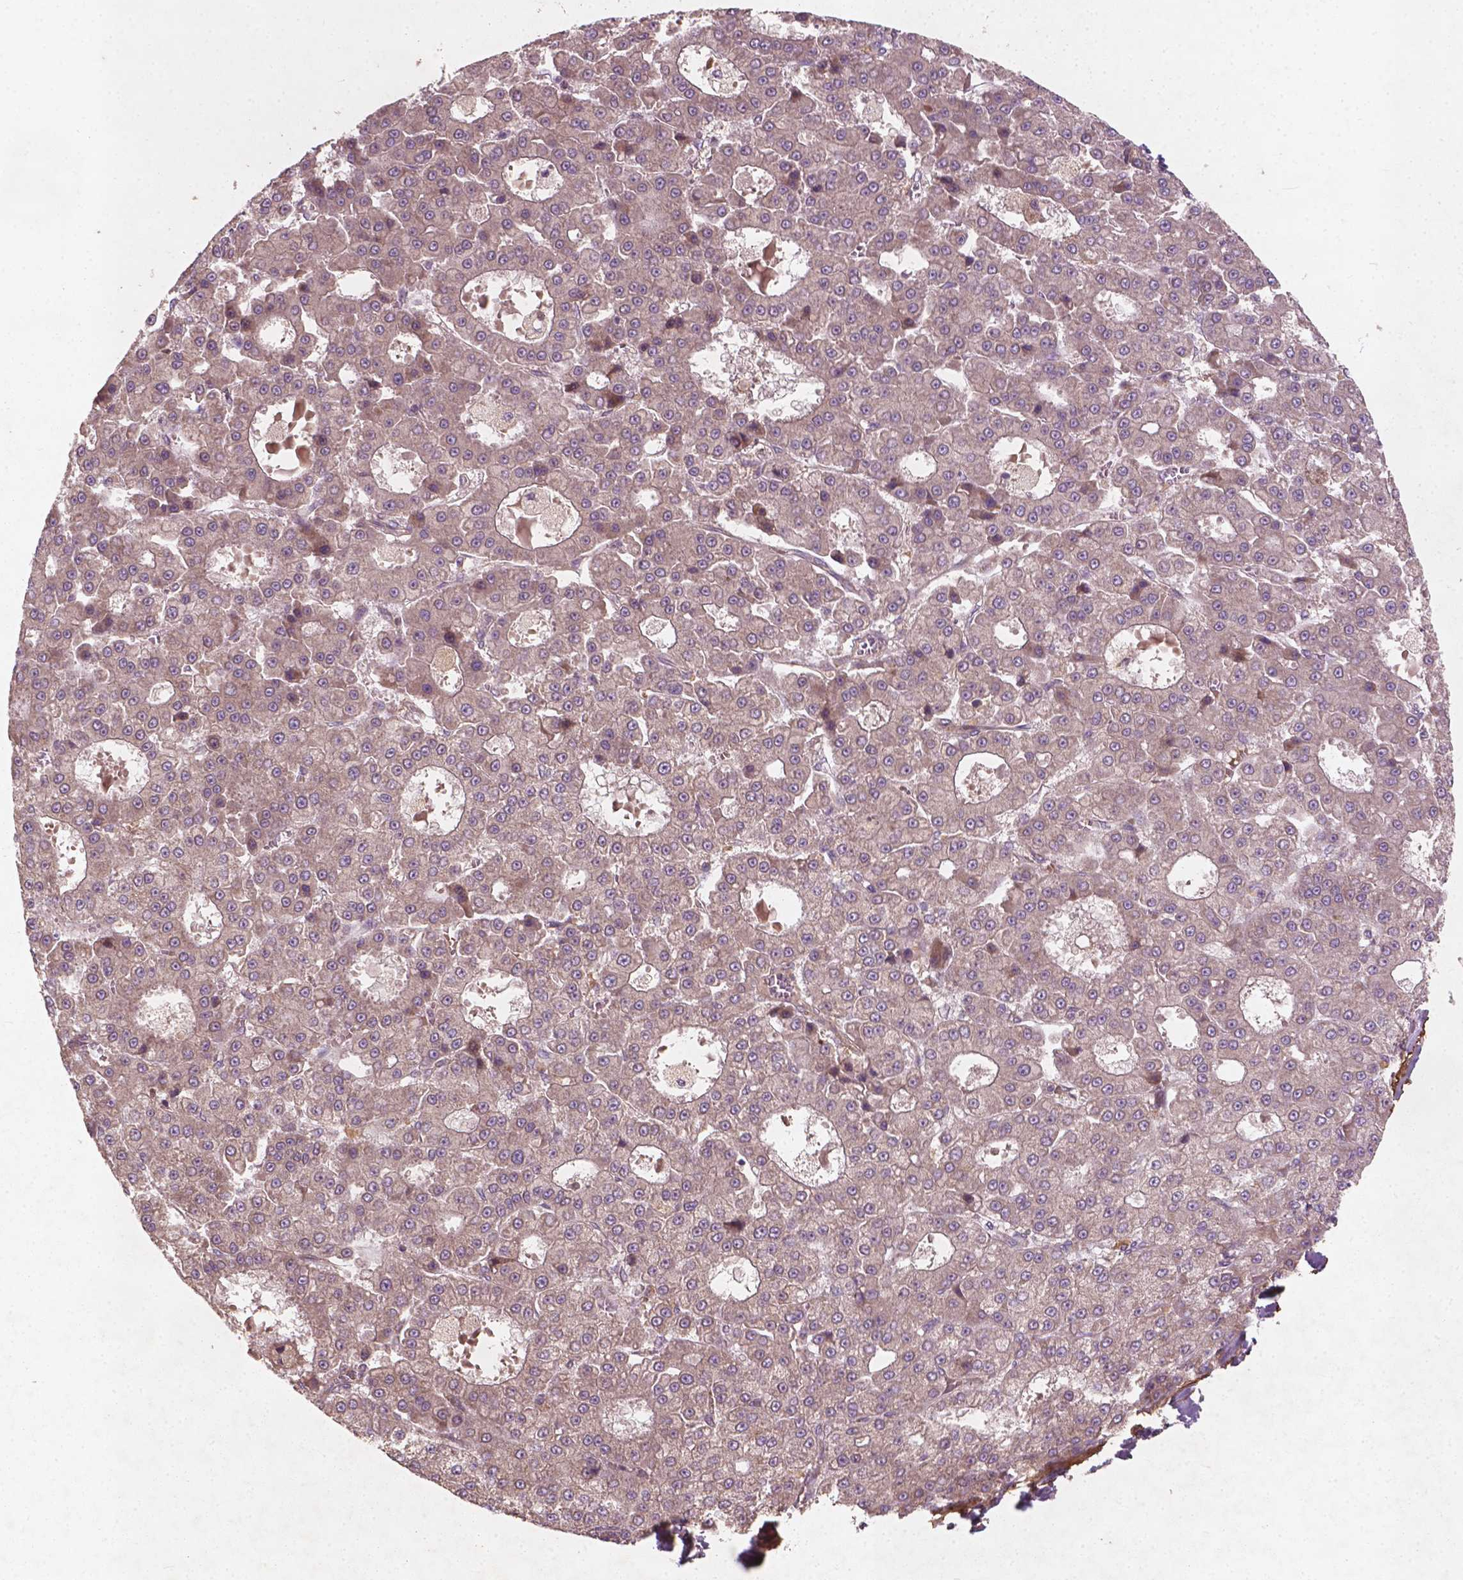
{"staining": {"intensity": "weak", "quantity": "<25%", "location": "cytoplasmic/membranous"}, "tissue": "liver cancer", "cell_type": "Tumor cells", "image_type": "cancer", "snomed": [{"axis": "morphology", "description": "Carcinoma, Hepatocellular, NOS"}, {"axis": "topography", "description": "Liver"}], "caption": "Micrograph shows no protein expression in tumor cells of hepatocellular carcinoma (liver) tissue.", "gene": "CYFIP2", "patient": {"sex": "male", "age": 70}}